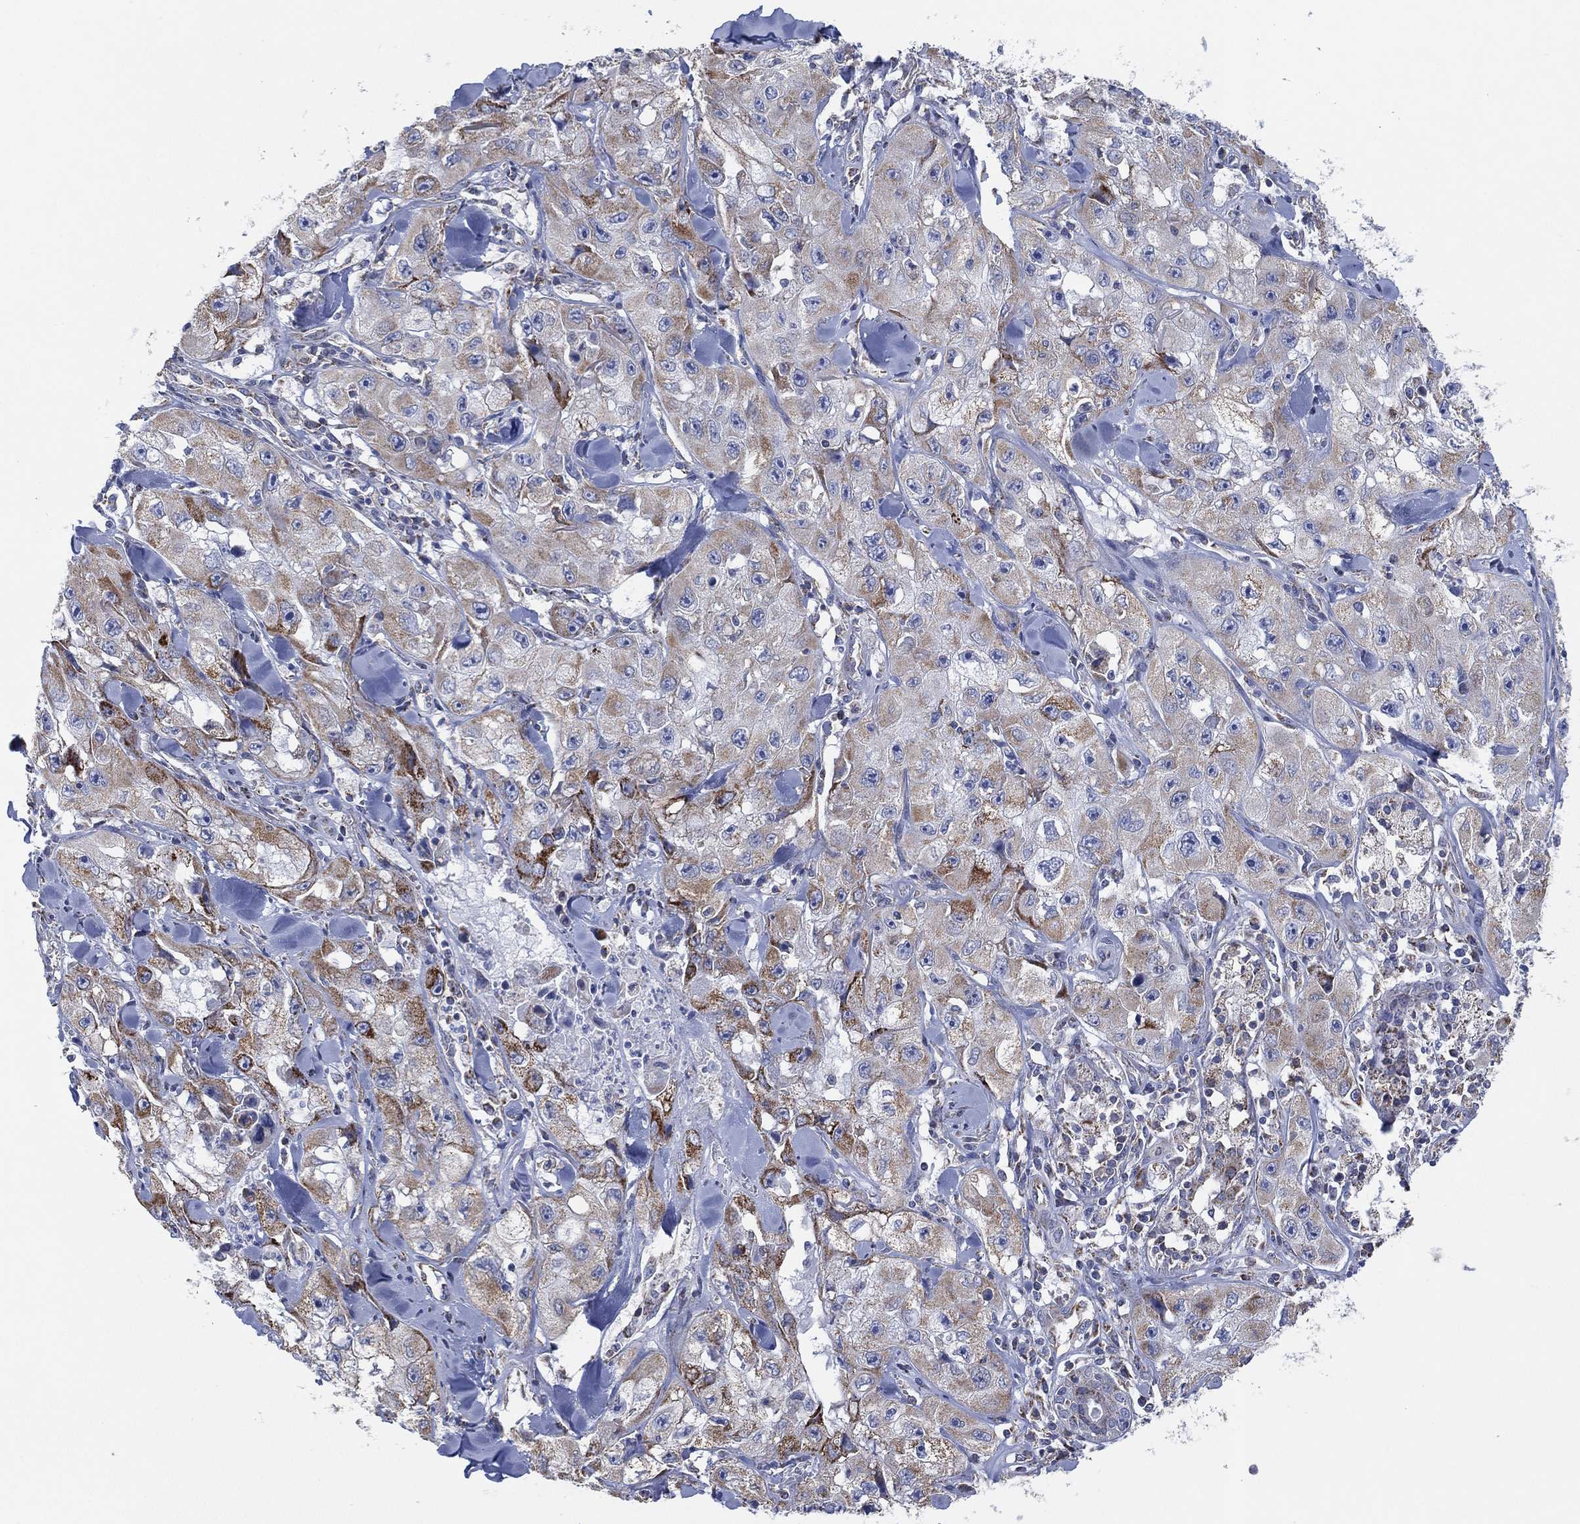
{"staining": {"intensity": "moderate", "quantity": "25%-75%", "location": "cytoplasmic/membranous"}, "tissue": "skin cancer", "cell_type": "Tumor cells", "image_type": "cancer", "snomed": [{"axis": "morphology", "description": "Squamous cell carcinoma, NOS"}, {"axis": "topography", "description": "Skin"}, {"axis": "topography", "description": "Subcutis"}], "caption": "Skin cancer stained for a protein (brown) reveals moderate cytoplasmic/membranous positive expression in about 25%-75% of tumor cells.", "gene": "INA", "patient": {"sex": "male", "age": 73}}